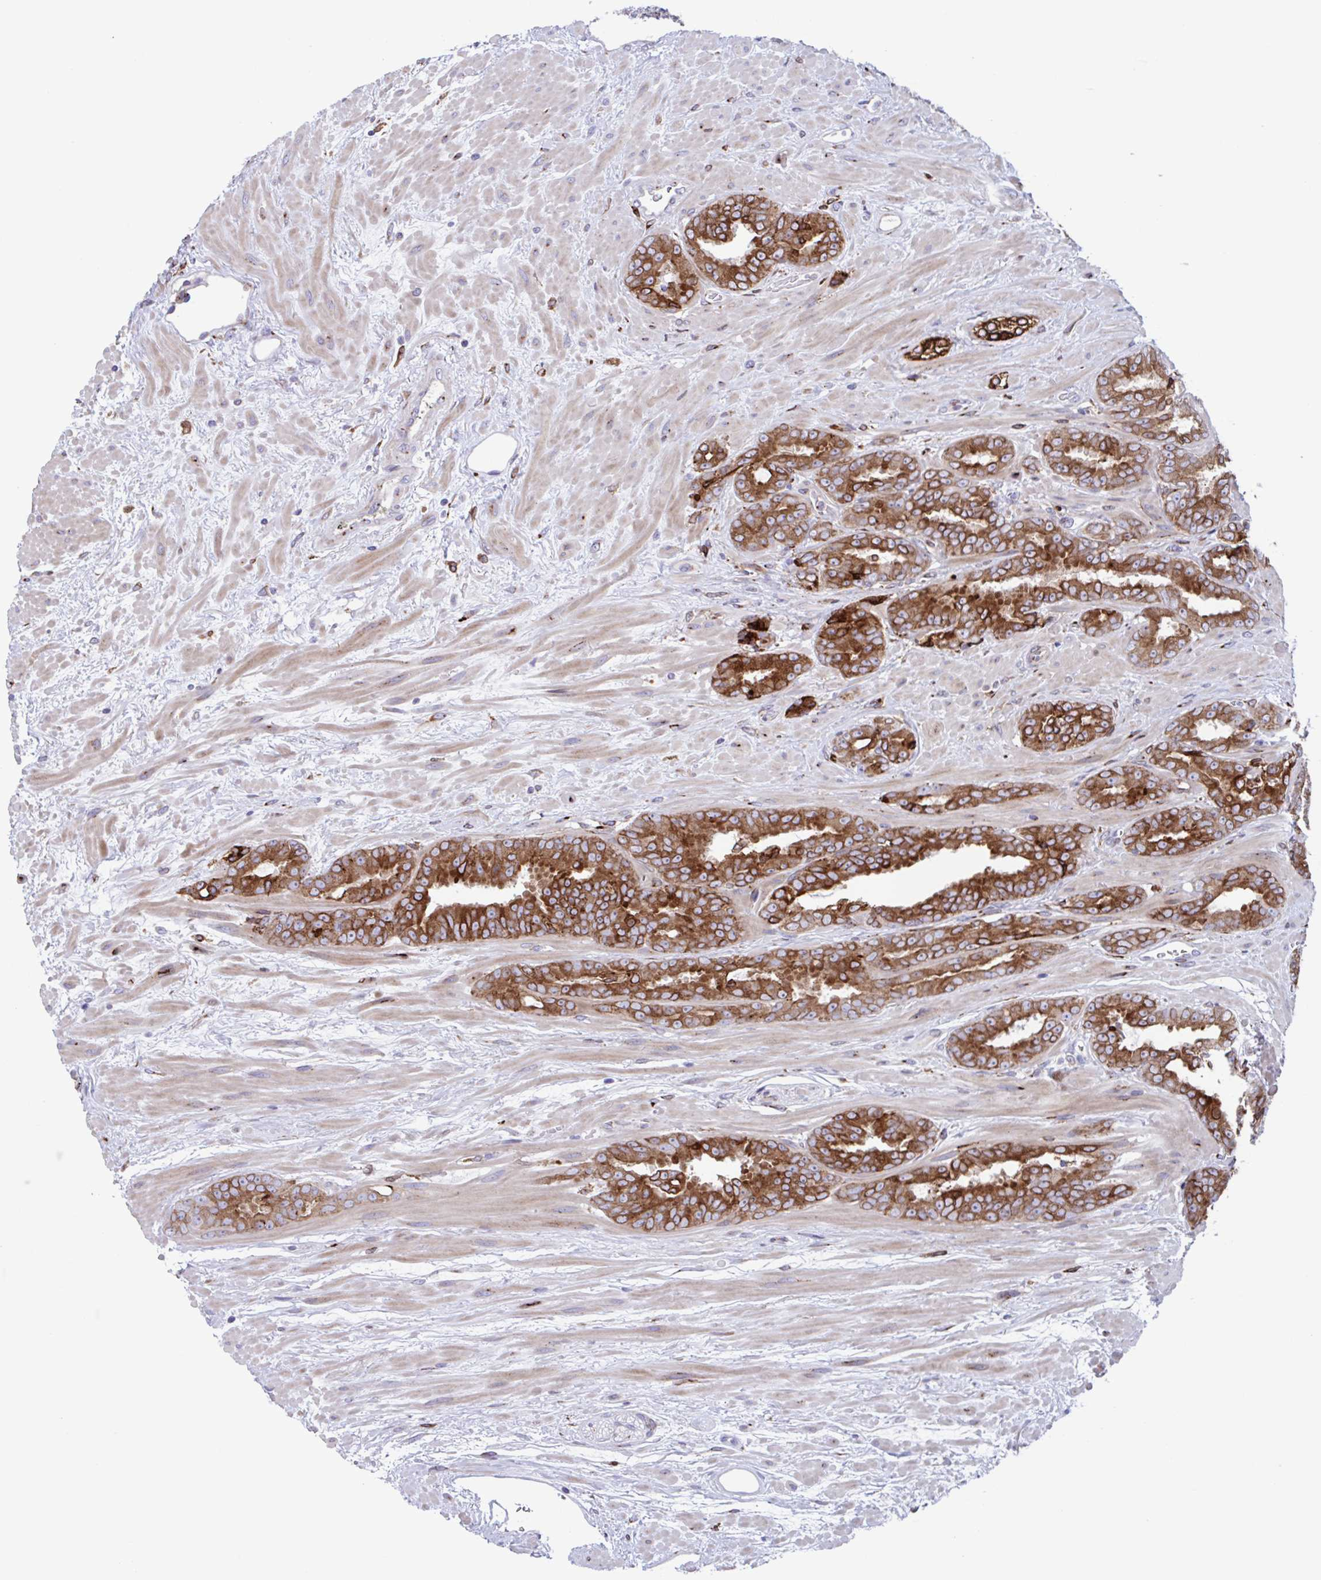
{"staining": {"intensity": "strong", "quantity": ">75%", "location": "cytoplasmic/membranous"}, "tissue": "prostate cancer", "cell_type": "Tumor cells", "image_type": "cancer", "snomed": [{"axis": "morphology", "description": "Adenocarcinoma, High grade"}, {"axis": "topography", "description": "Prostate"}], "caption": "A photomicrograph of human prostate cancer (high-grade adenocarcinoma) stained for a protein demonstrates strong cytoplasmic/membranous brown staining in tumor cells.", "gene": "RFK", "patient": {"sex": "male", "age": 72}}